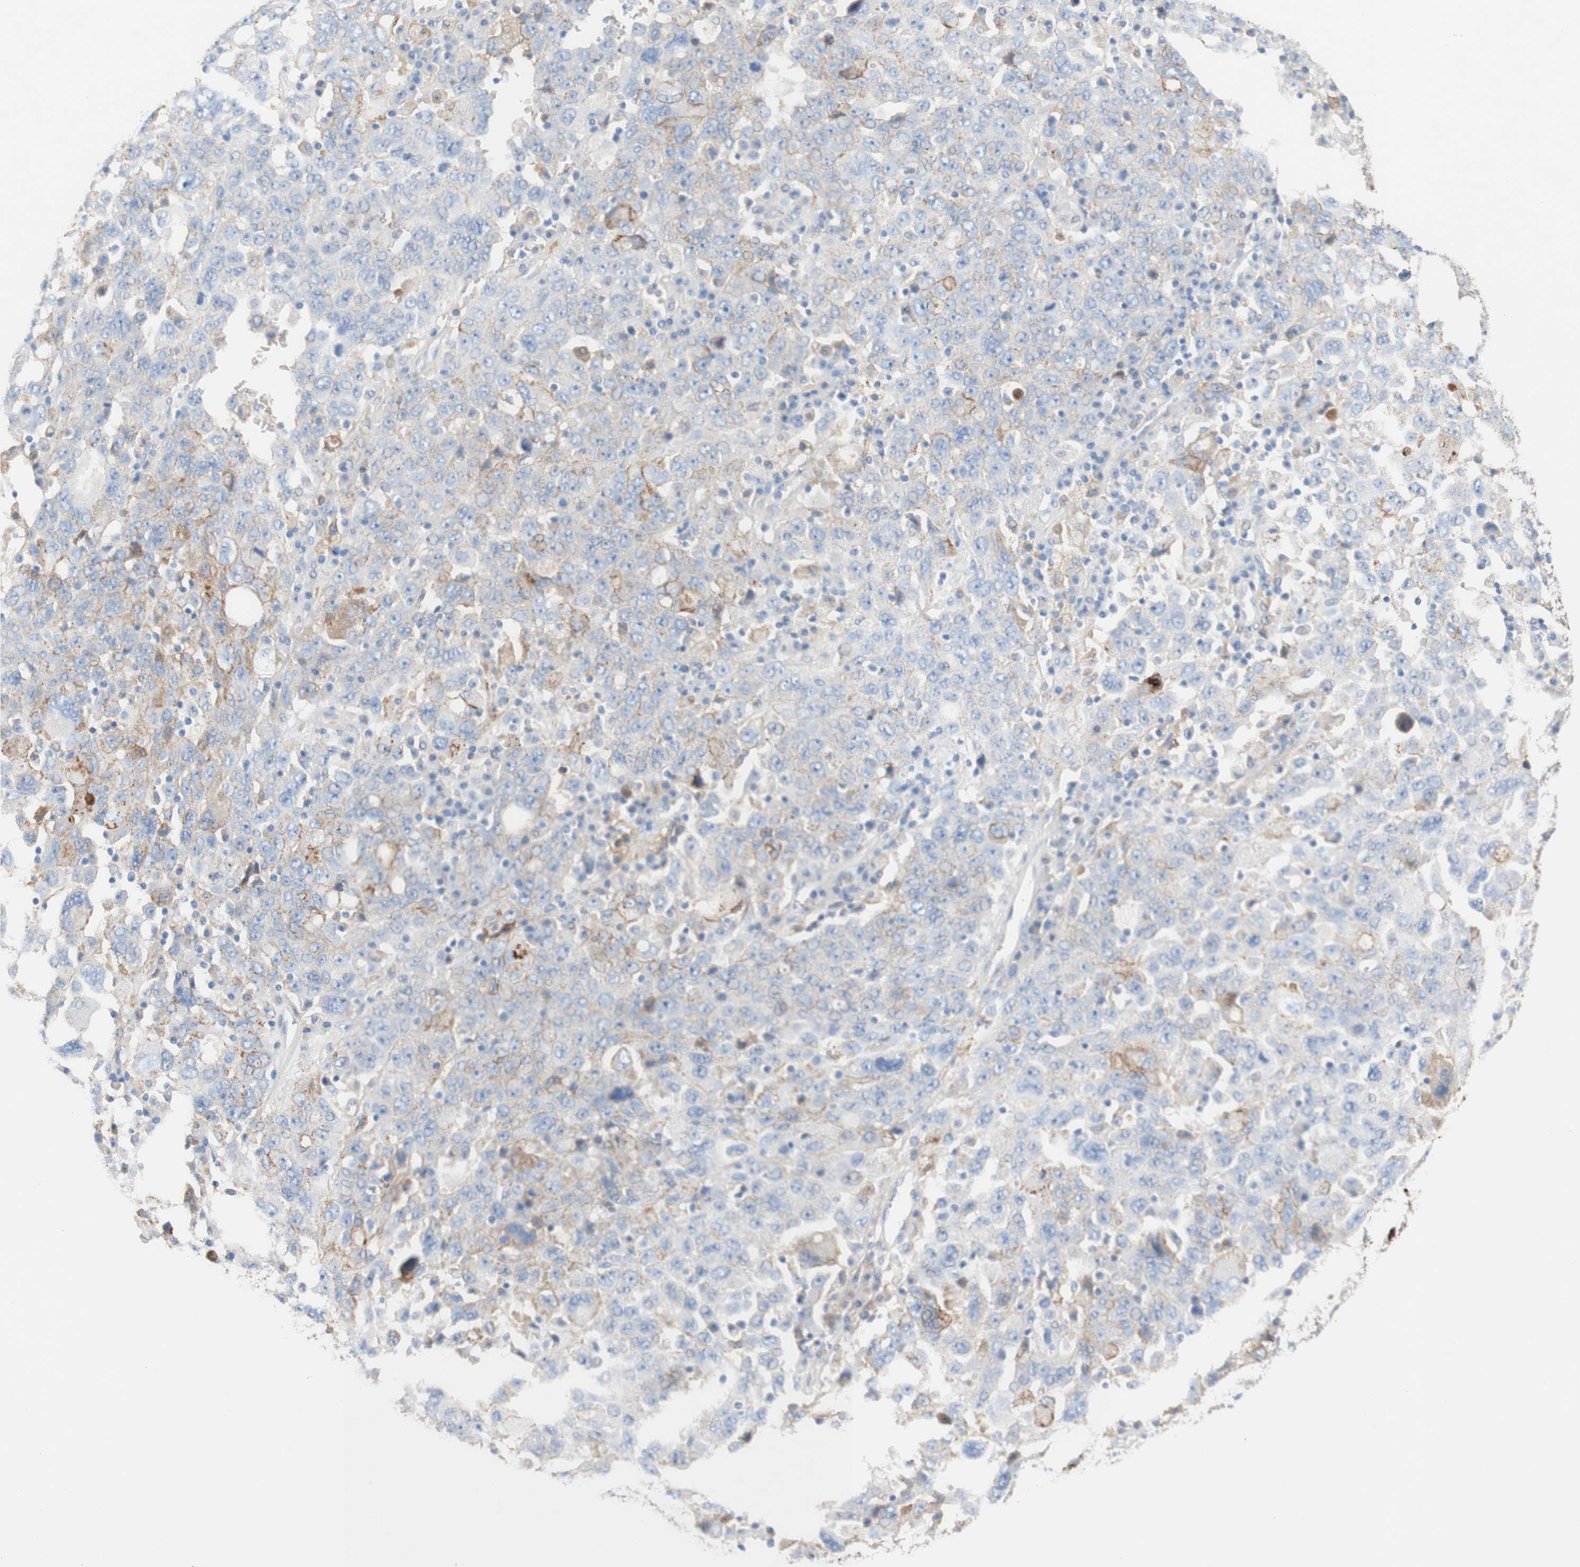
{"staining": {"intensity": "moderate", "quantity": "25%-75%", "location": "cytoplasmic/membranous"}, "tissue": "ovarian cancer", "cell_type": "Tumor cells", "image_type": "cancer", "snomed": [{"axis": "morphology", "description": "Carcinoma, endometroid"}, {"axis": "topography", "description": "Ovary"}], "caption": "Immunohistochemical staining of ovarian cancer (endometroid carcinoma) displays medium levels of moderate cytoplasmic/membranous expression in about 25%-75% of tumor cells. The protein is shown in brown color, while the nuclei are stained blue.", "gene": "DSC2", "patient": {"sex": "female", "age": 62}}